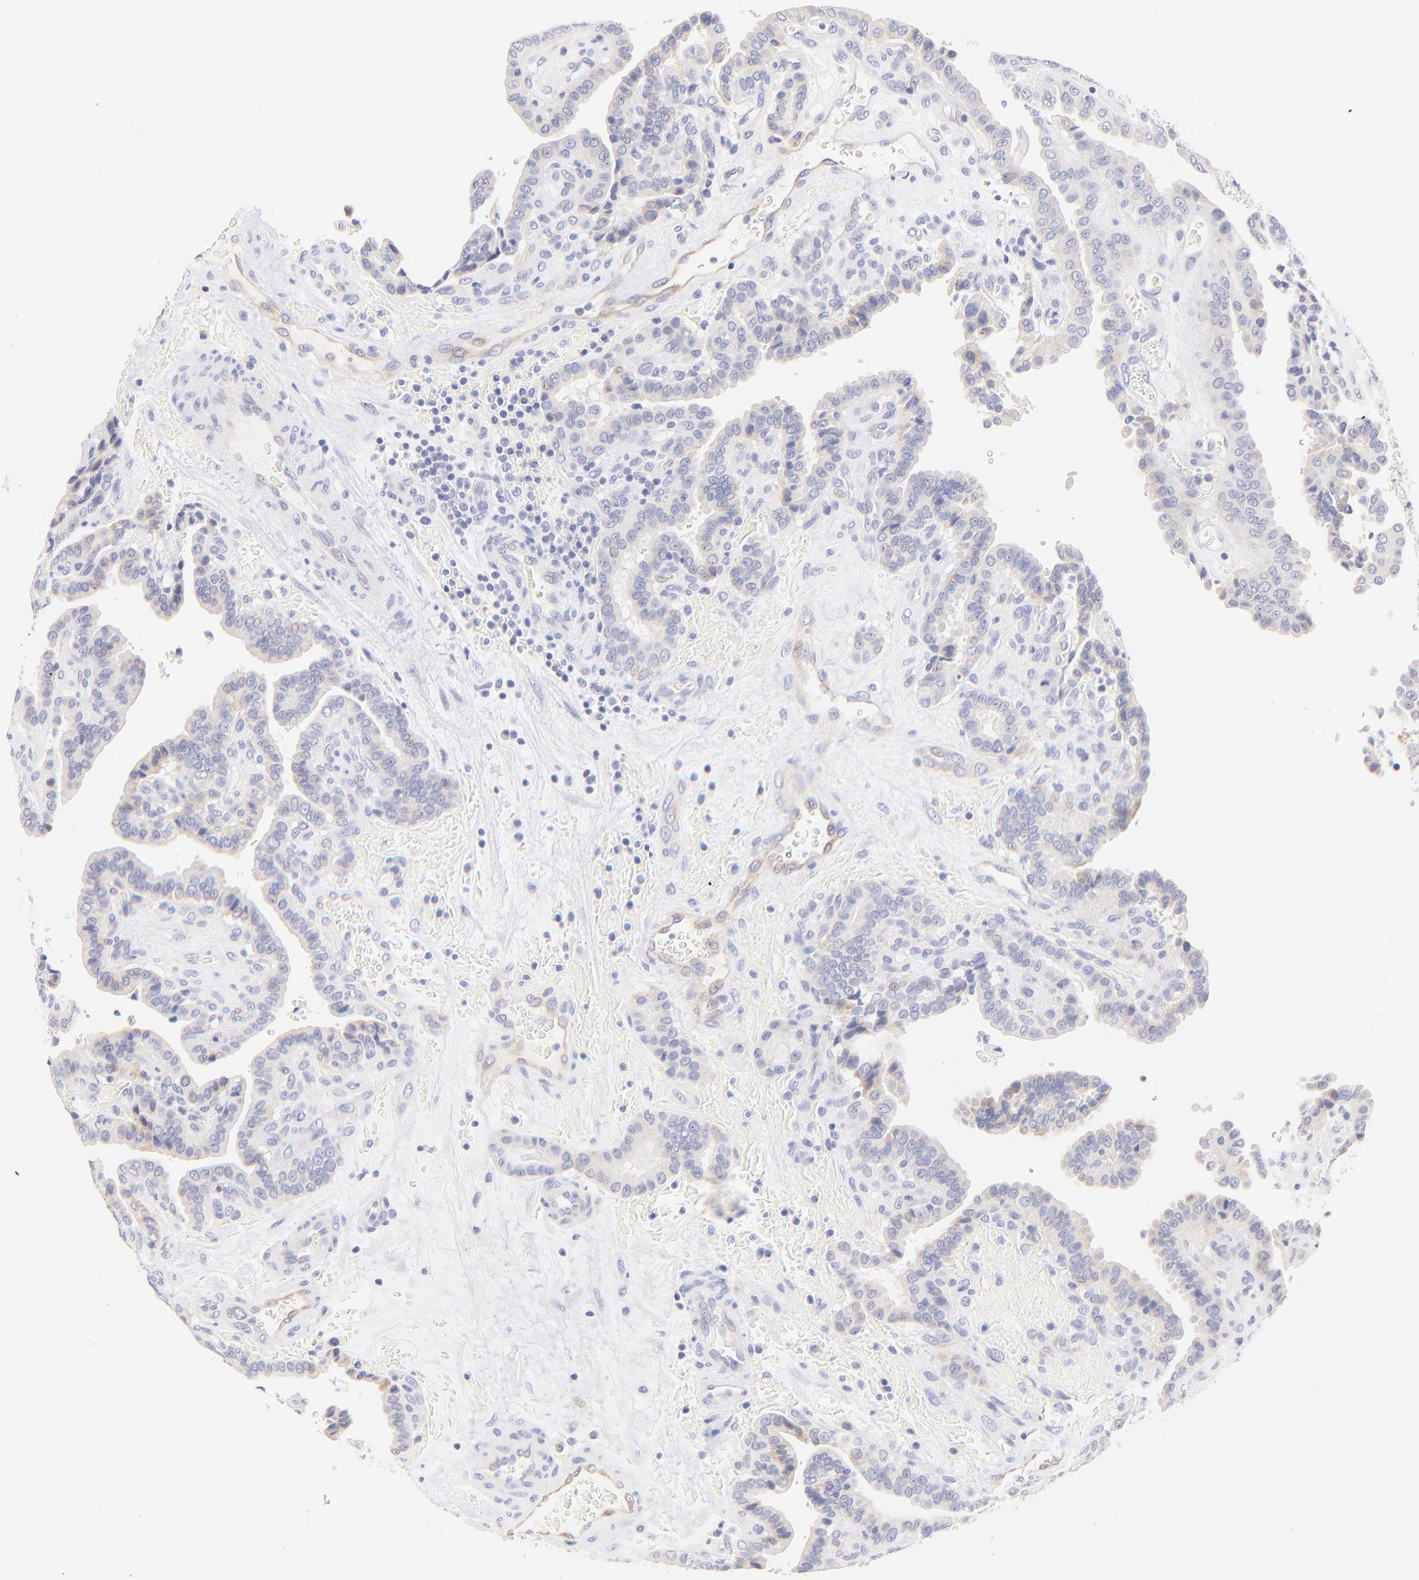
{"staining": {"intensity": "weak", "quantity": "25%-75%", "location": "cytoplasmic/membranous"}, "tissue": "thyroid cancer", "cell_type": "Tumor cells", "image_type": "cancer", "snomed": [{"axis": "morphology", "description": "Papillary adenocarcinoma, NOS"}, {"axis": "topography", "description": "Thyroid gland"}], "caption": "Tumor cells reveal weak cytoplasmic/membranous positivity in about 25%-75% of cells in thyroid papillary adenocarcinoma. Nuclei are stained in blue.", "gene": "RAB3A", "patient": {"sex": "male", "age": 87}}